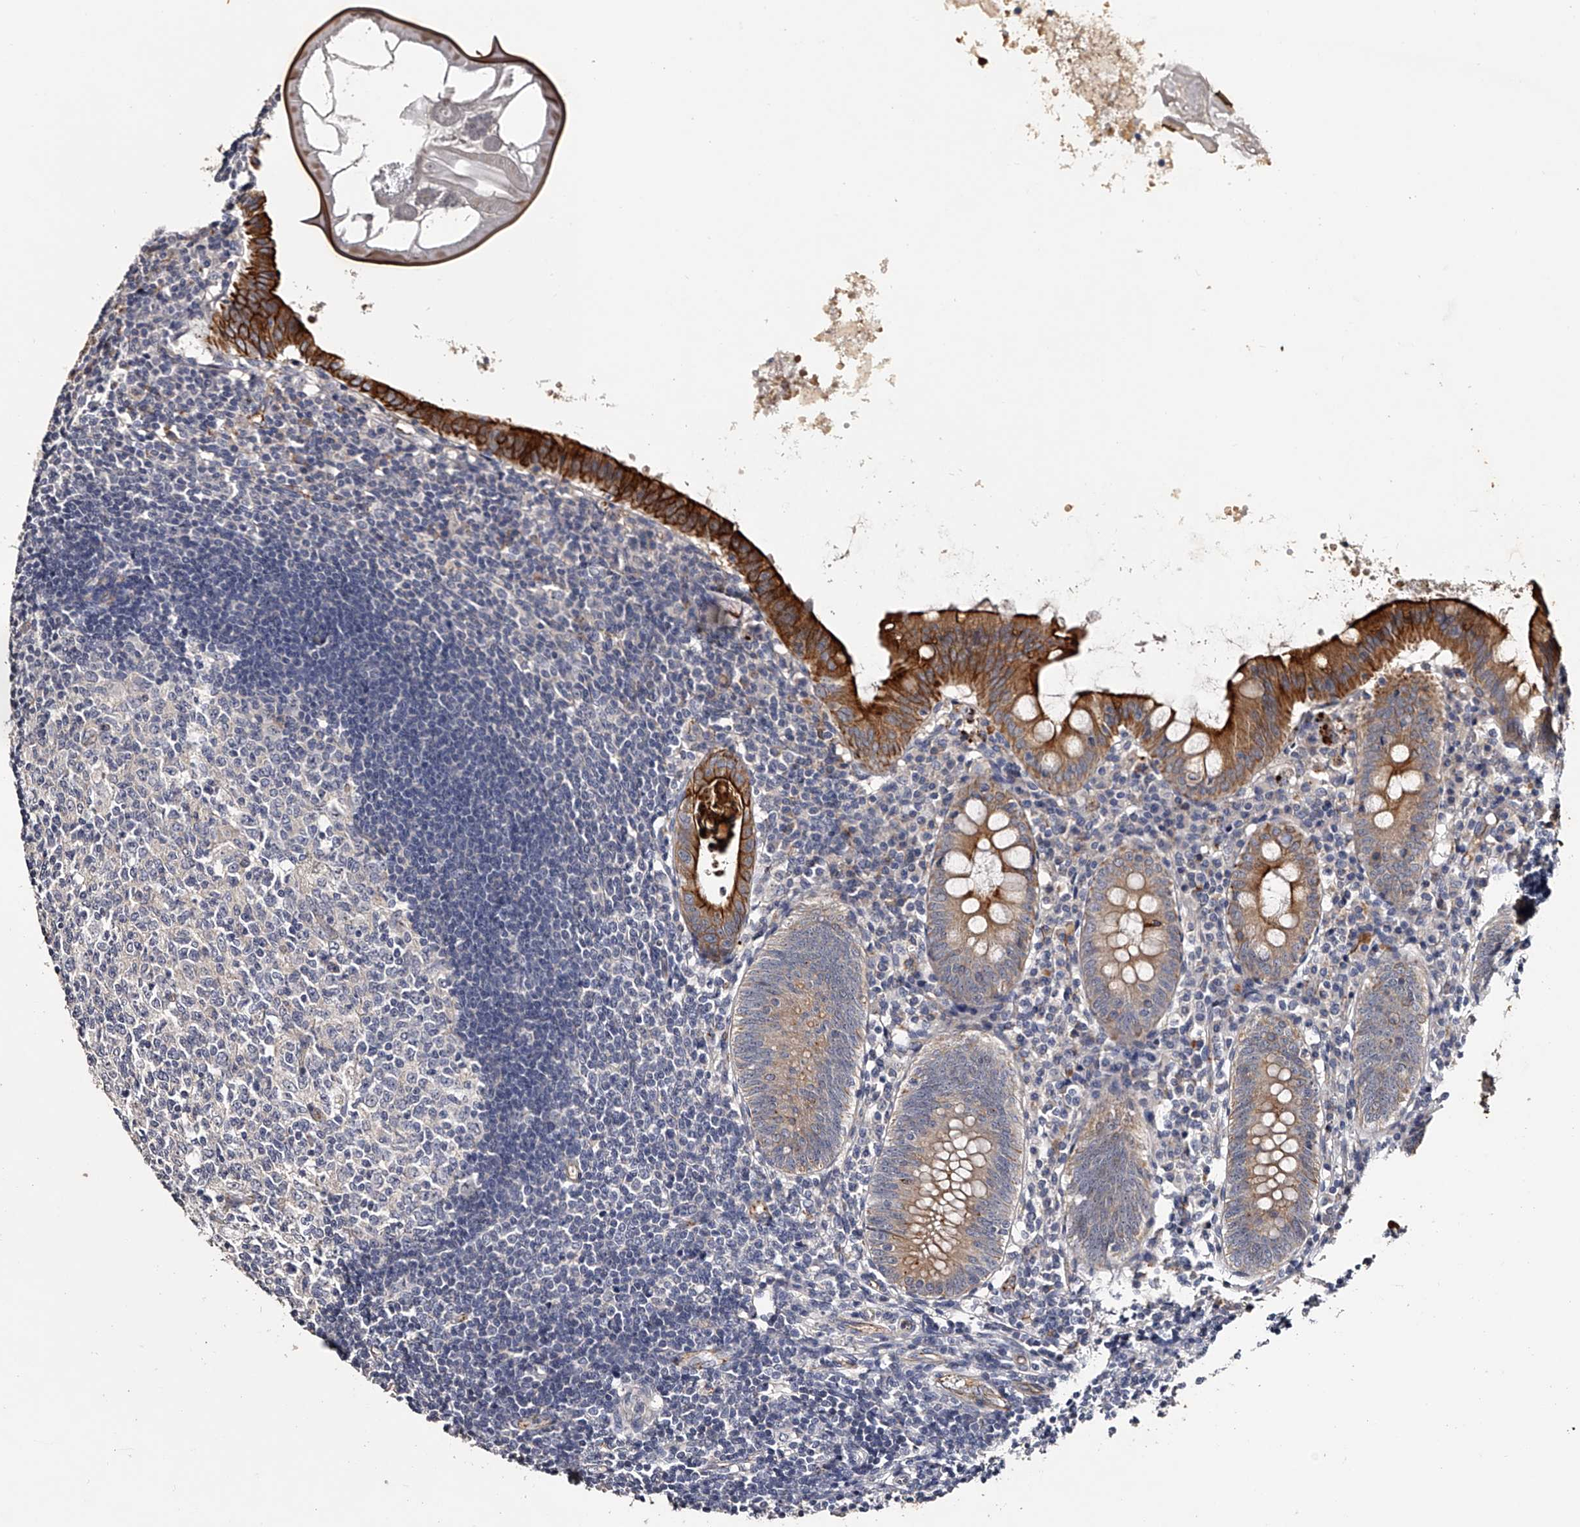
{"staining": {"intensity": "strong", "quantity": "25%-75%", "location": "cytoplasmic/membranous"}, "tissue": "appendix", "cell_type": "Glandular cells", "image_type": "normal", "snomed": [{"axis": "morphology", "description": "Normal tissue, NOS"}, {"axis": "topography", "description": "Appendix"}], "caption": "This micrograph exhibits immunohistochemistry (IHC) staining of benign human appendix, with high strong cytoplasmic/membranous staining in about 25%-75% of glandular cells.", "gene": "MDN1", "patient": {"sex": "female", "age": 54}}